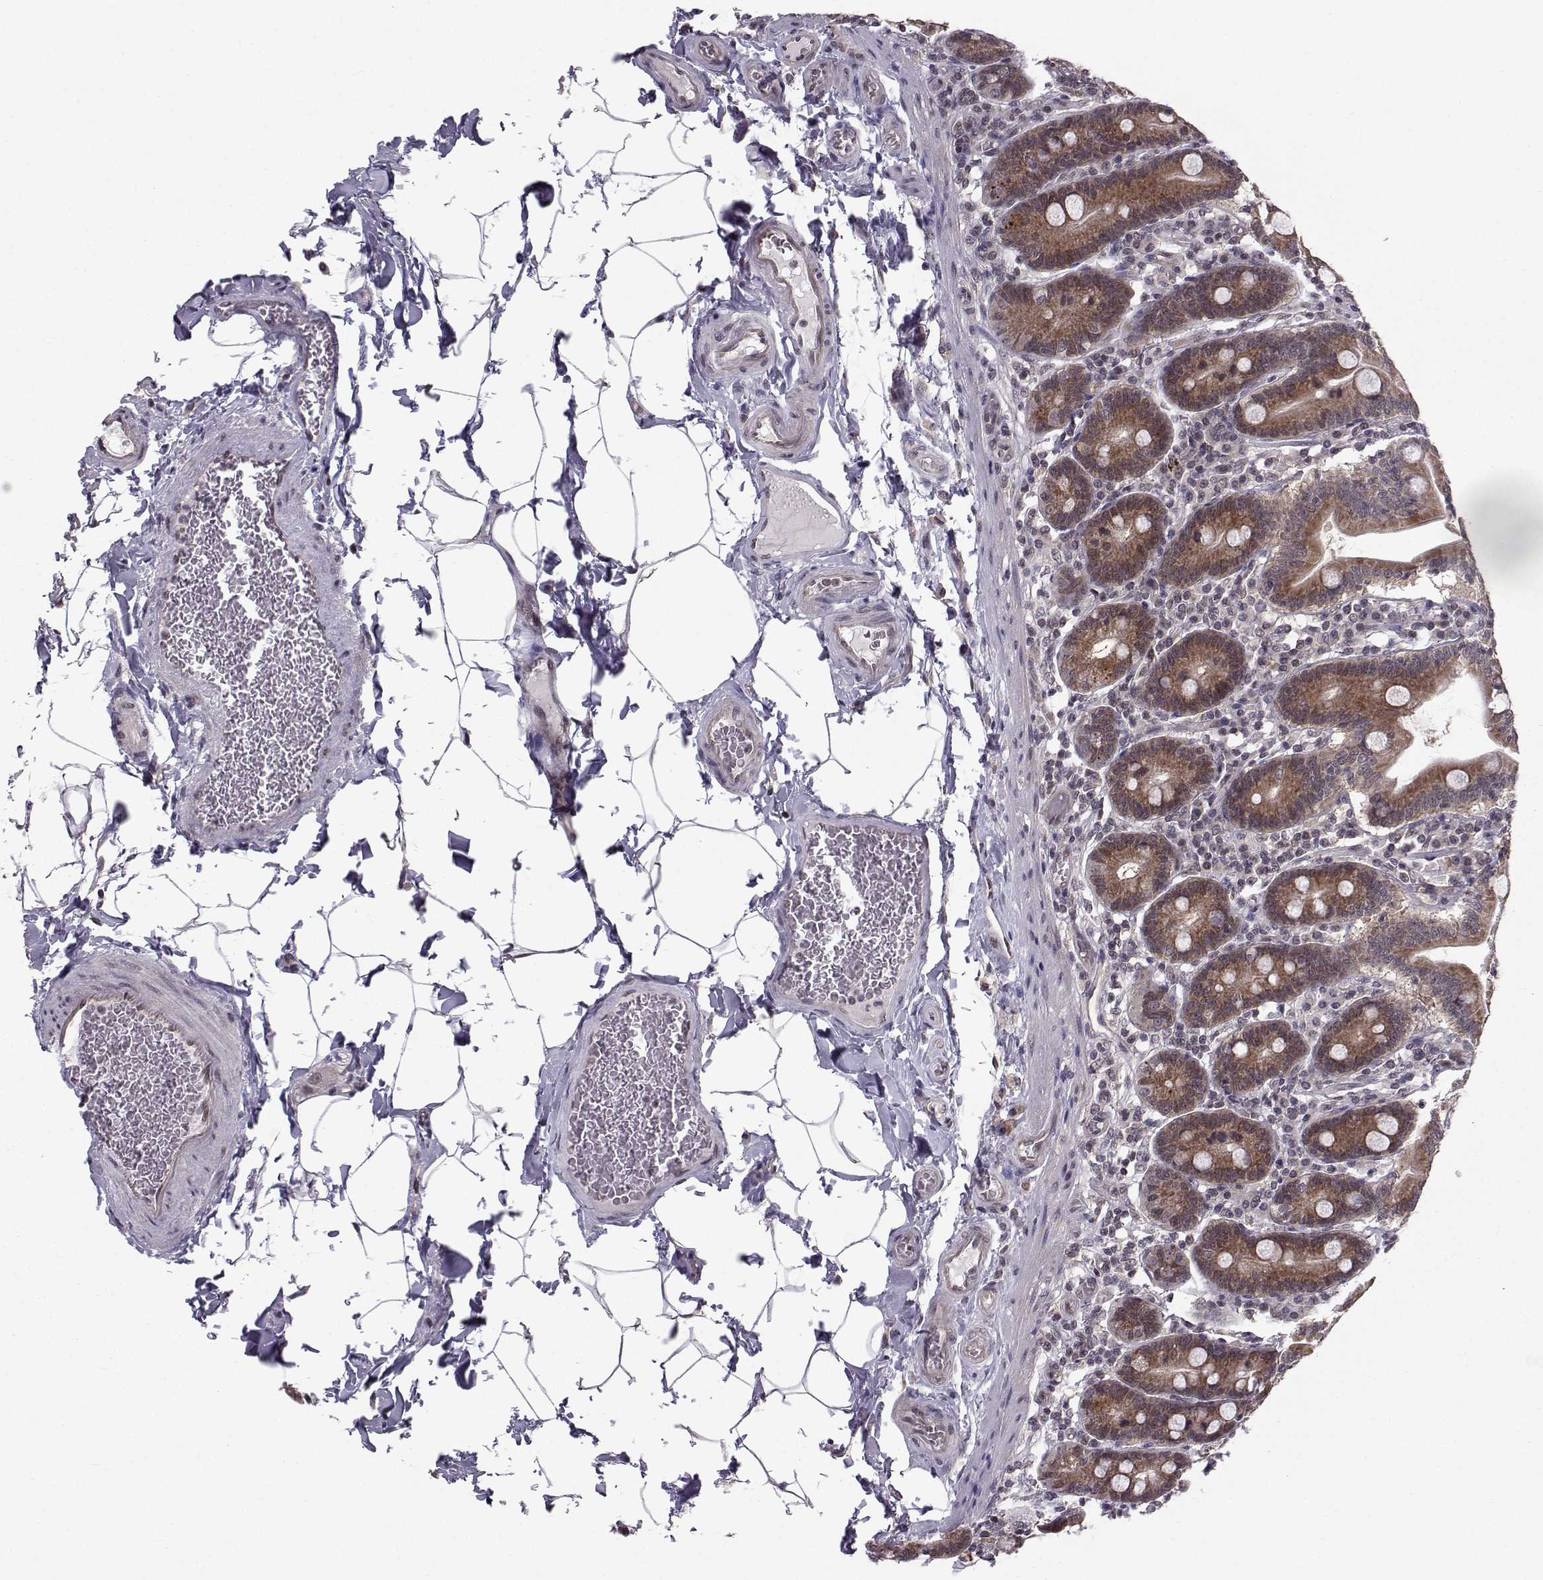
{"staining": {"intensity": "moderate", "quantity": ">75%", "location": "cytoplasmic/membranous"}, "tissue": "small intestine", "cell_type": "Glandular cells", "image_type": "normal", "snomed": [{"axis": "morphology", "description": "Normal tissue, NOS"}, {"axis": "topography", "description": "Small intestine"}], "caption": "The histopathology image exhibits a brown stain indicating the presence of a protein in the cytoplasmic/membranous of glandular cells in small intestine. The protein of interest is stained brown, and the nuclei are stained in blue (DAB IHC with brightfield microscopy, high magnification).", "gene": "PKN2", "patient": {"sex": "male", "age": 37}}